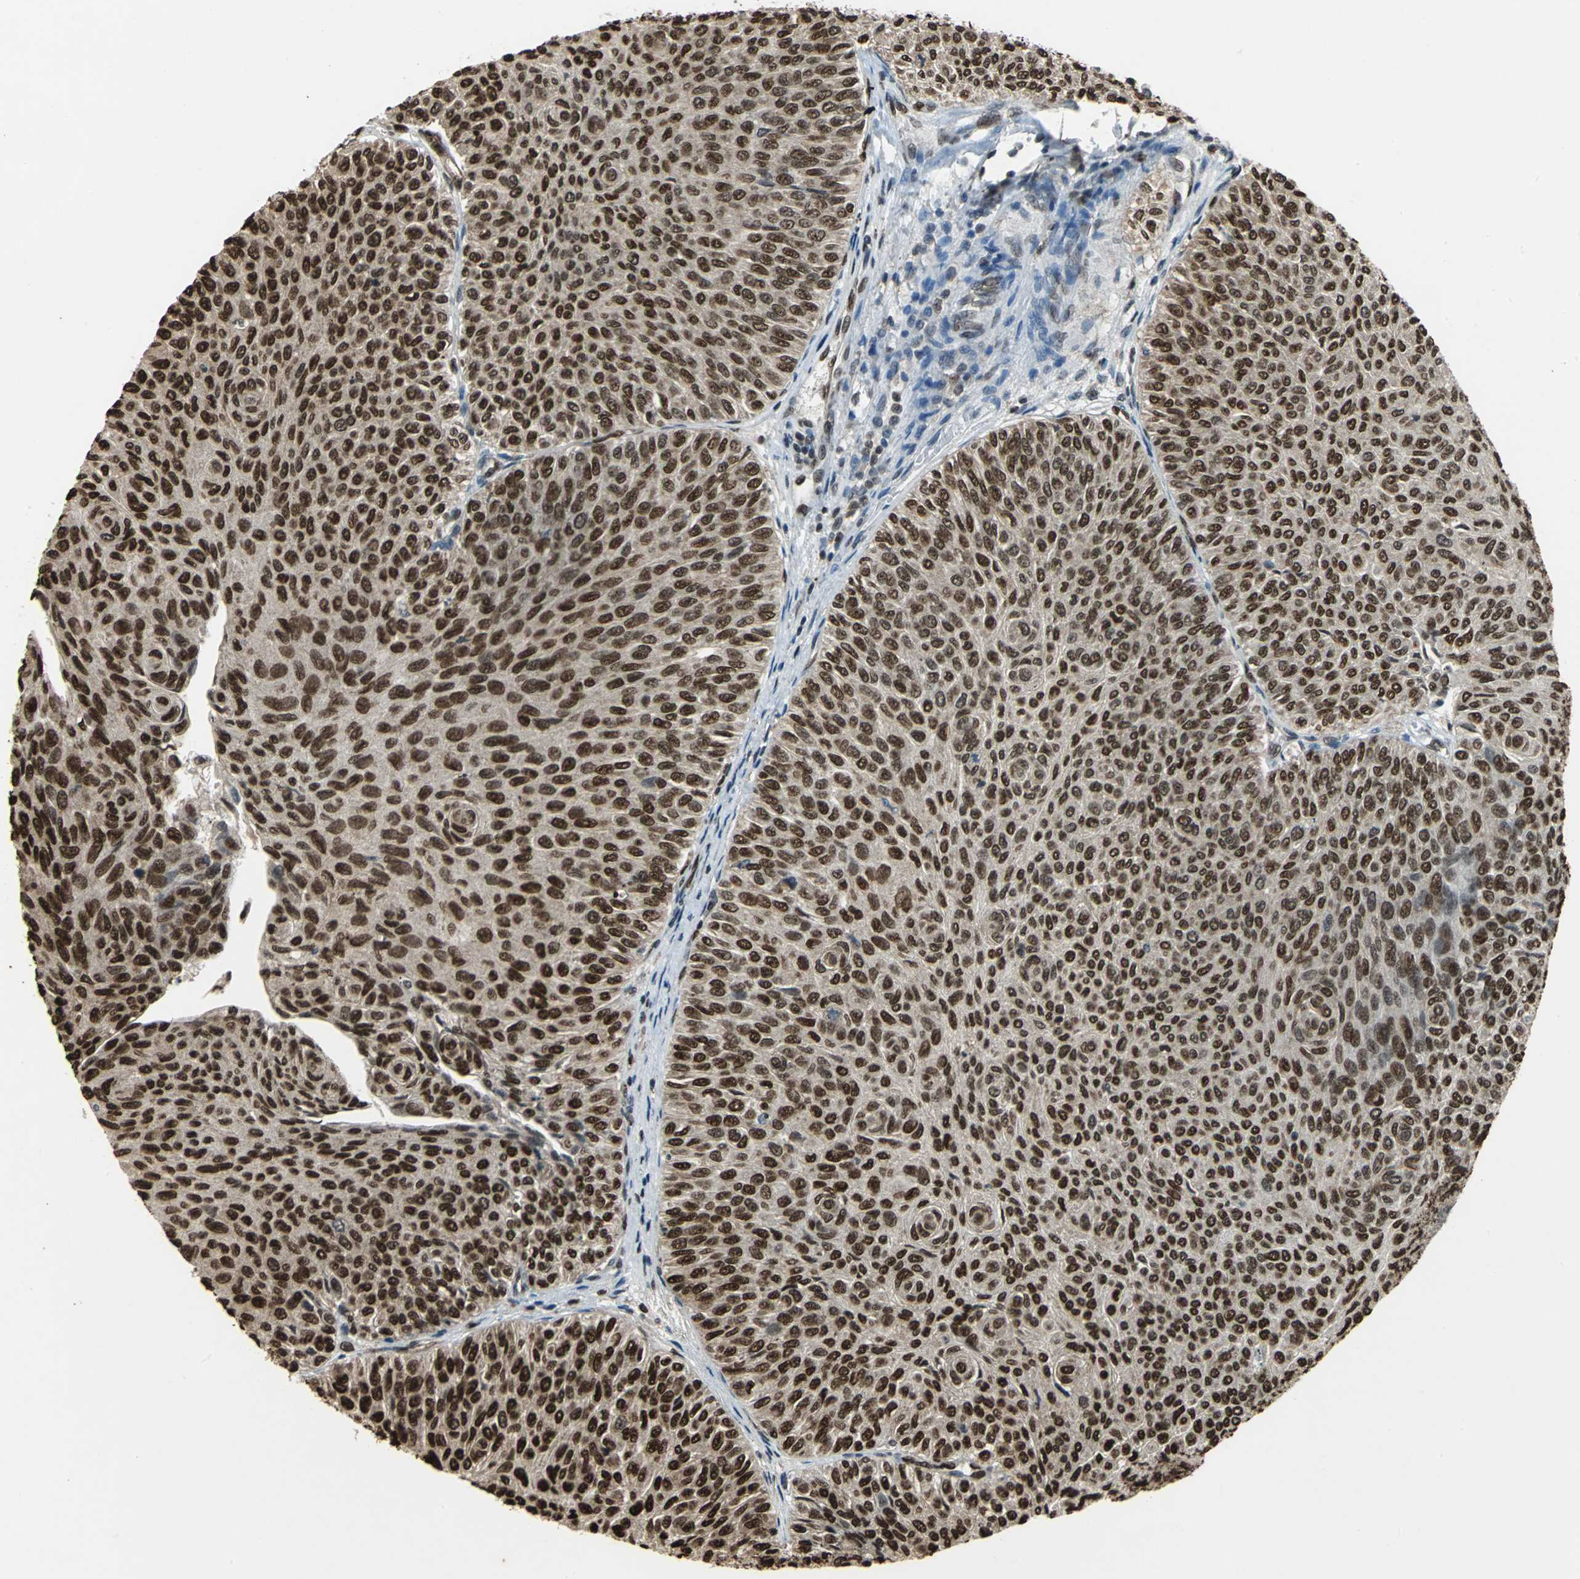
{"staining": {"intensity": "strong", "quantity": ">75%", "location": "nuclear"}, "tissue": "urothelial cancer", "cell_type": "Tumor cells", "image_type": "cancer", "snomed": [{"axis": "morphology", "description": "Urothelial carcinoma, Low grade"}, {"axis": "topography", "description": "Urinary bladder"}], "caption": "Immunohistochemistry (IHC) image of neoplastic tissue: urothelial cancer stained using immunohistochemistry (IHC) reveals high levels of strong protein expression localized specifically in the nuclear of tumor cells, appearing as a nuclear brown color.", "gene": "ANP32A", "patient": {"sex": "male", "age": 78}}